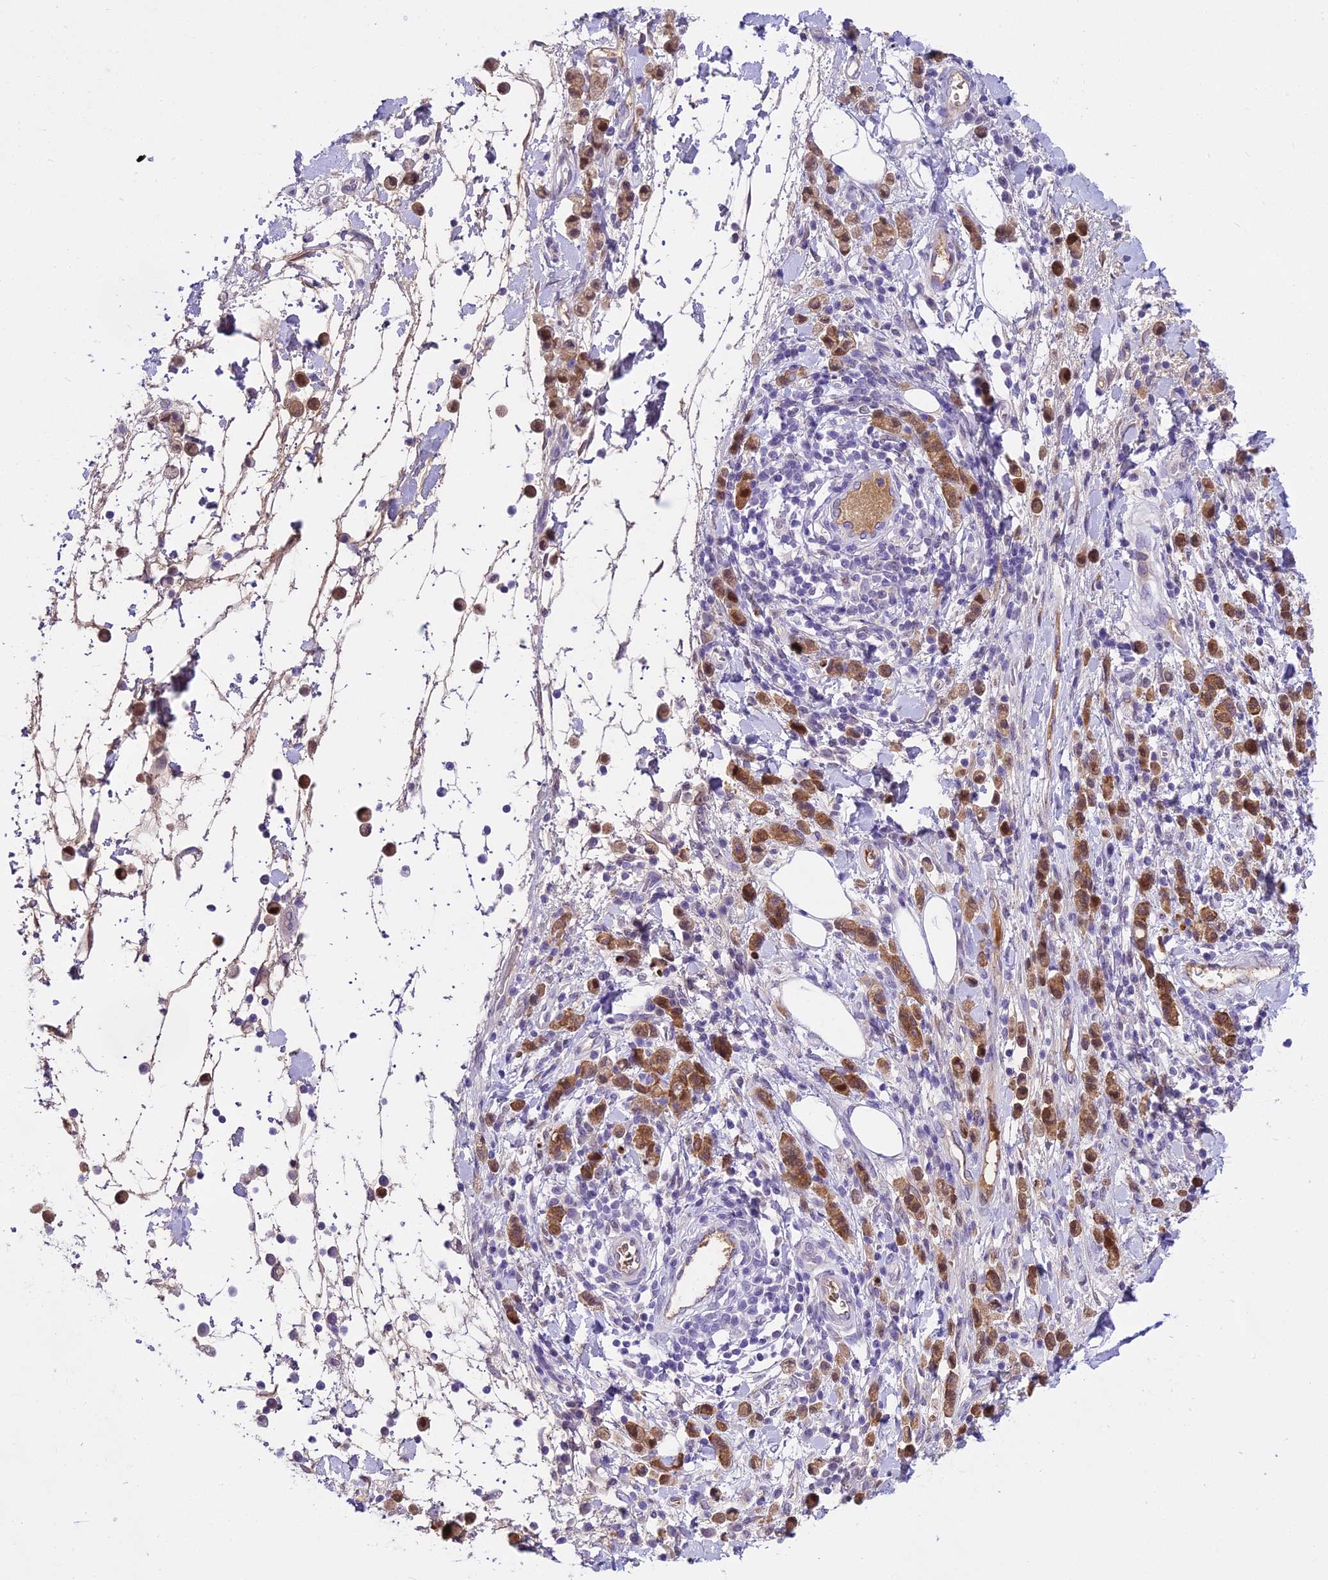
{"staining": {"intensity": "strong", "quantity": ">75%", "location": "cytoplasmic/membranous,nuclear"}, "tissue": "stomach cancer", "cell_type": "Tumor cells", "image_type": "cancer", "snomed": [{"axis": "morphology", "description": "Adenocarcinoma, NOS"}, {"axis": "topography", "description": "Stomach"}], "caption": "Stomach cancer (adenocarcinoma) stained for a protein reveals strong cytoplasmic/membranous and nuclear positivity in tumor cells.", "gene": "MAT2A", "patient": {"sex": "male", "age": 77}}